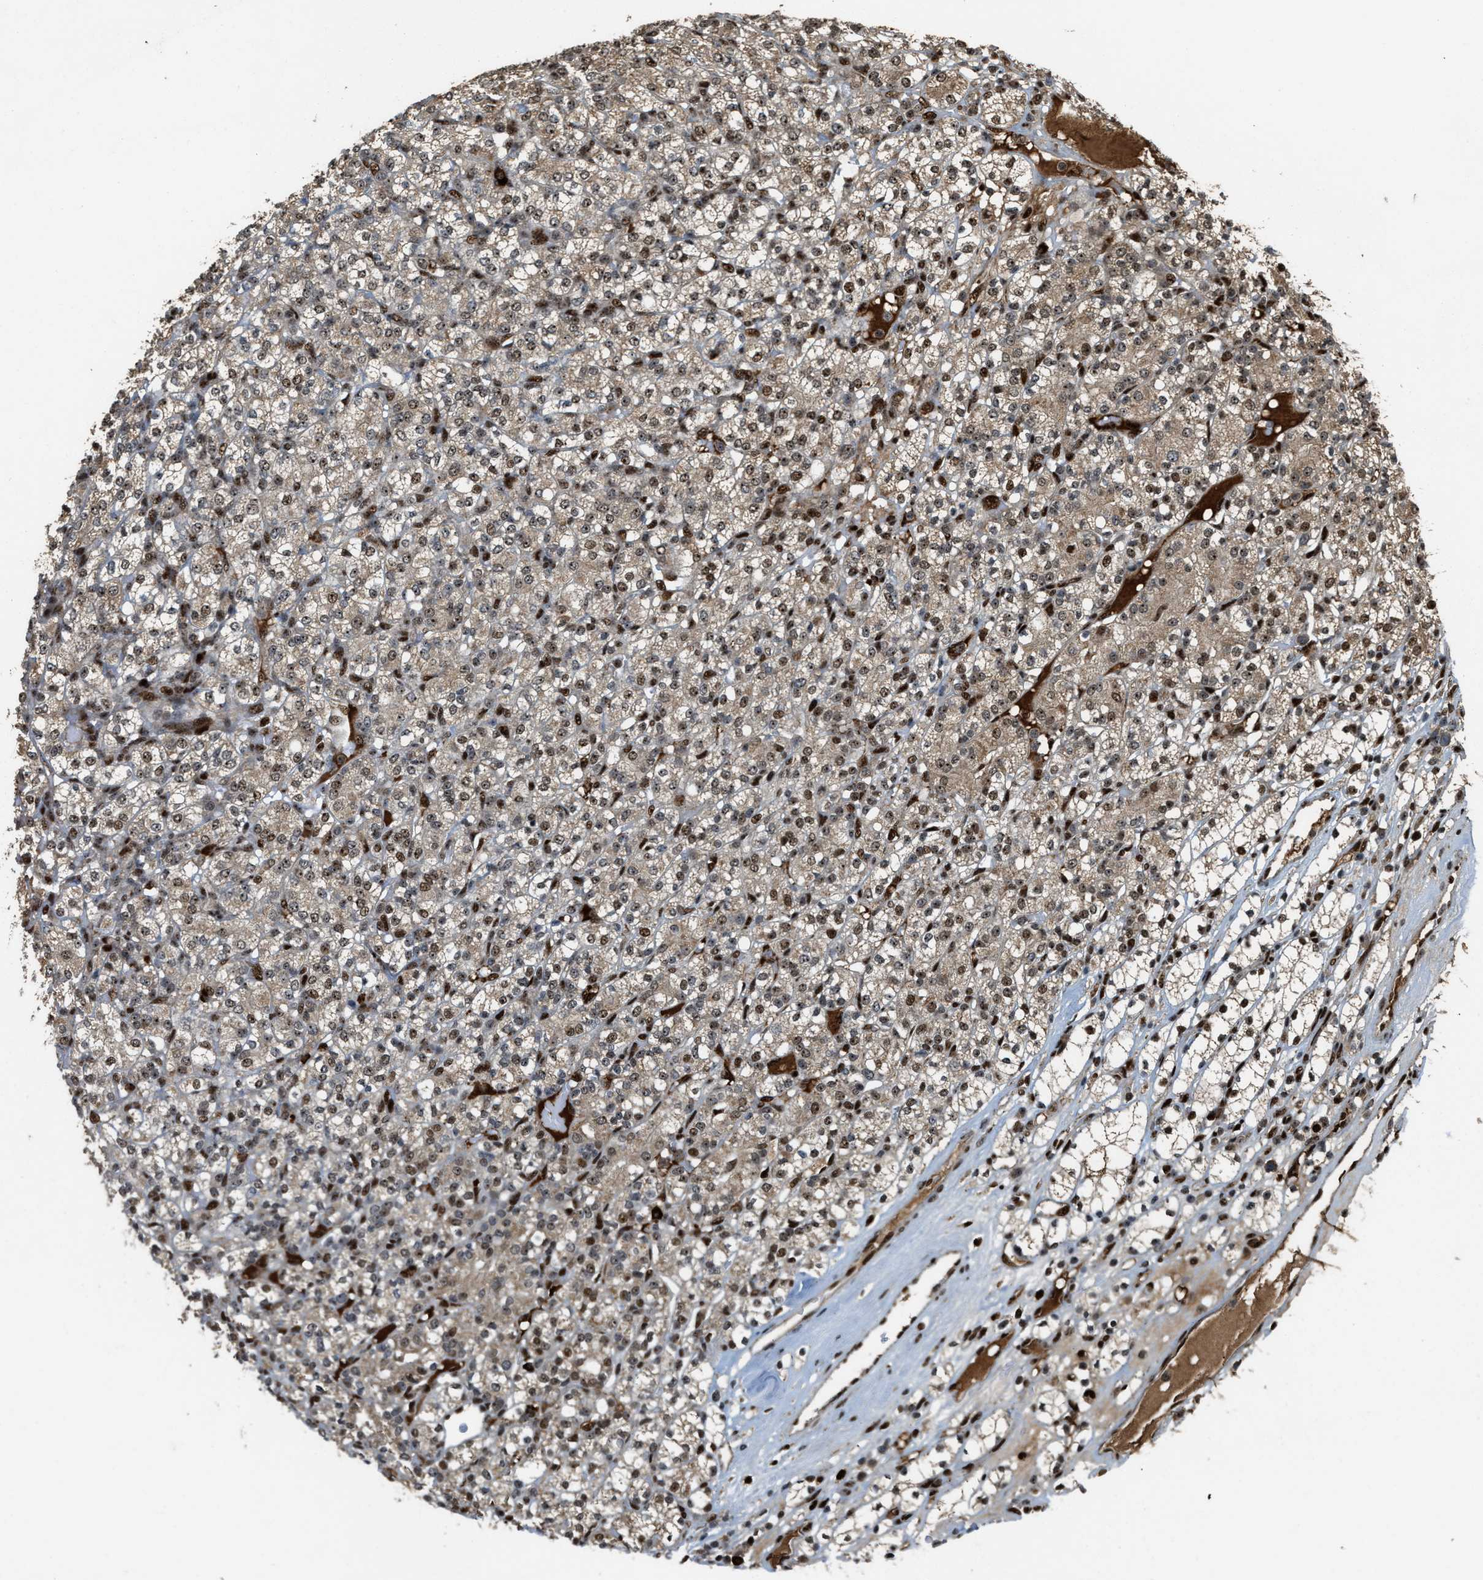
{"staining": {"intensity": "moderate", "quantity": ">75%", "location": "cytoplasmic/membranous,nuclear"}, "tissue": "renal cancer", "cell_type": "Tumor cells", "image_type": "cancer", "snomed": [{"axis": "morphology", "description": "Adenocarcinoma, NOS"}, {"axis": "topography", "description": "Kidney"}], "caption": "Brown immunohistochemical staining in human renal adenocarcinoma exhibits moderate cytoplasmic/membranous and nuclear expression in approximately >75% of tumor cells.", "gene": "ZNF687", "patient": {"sex": "male", "age": 77}}